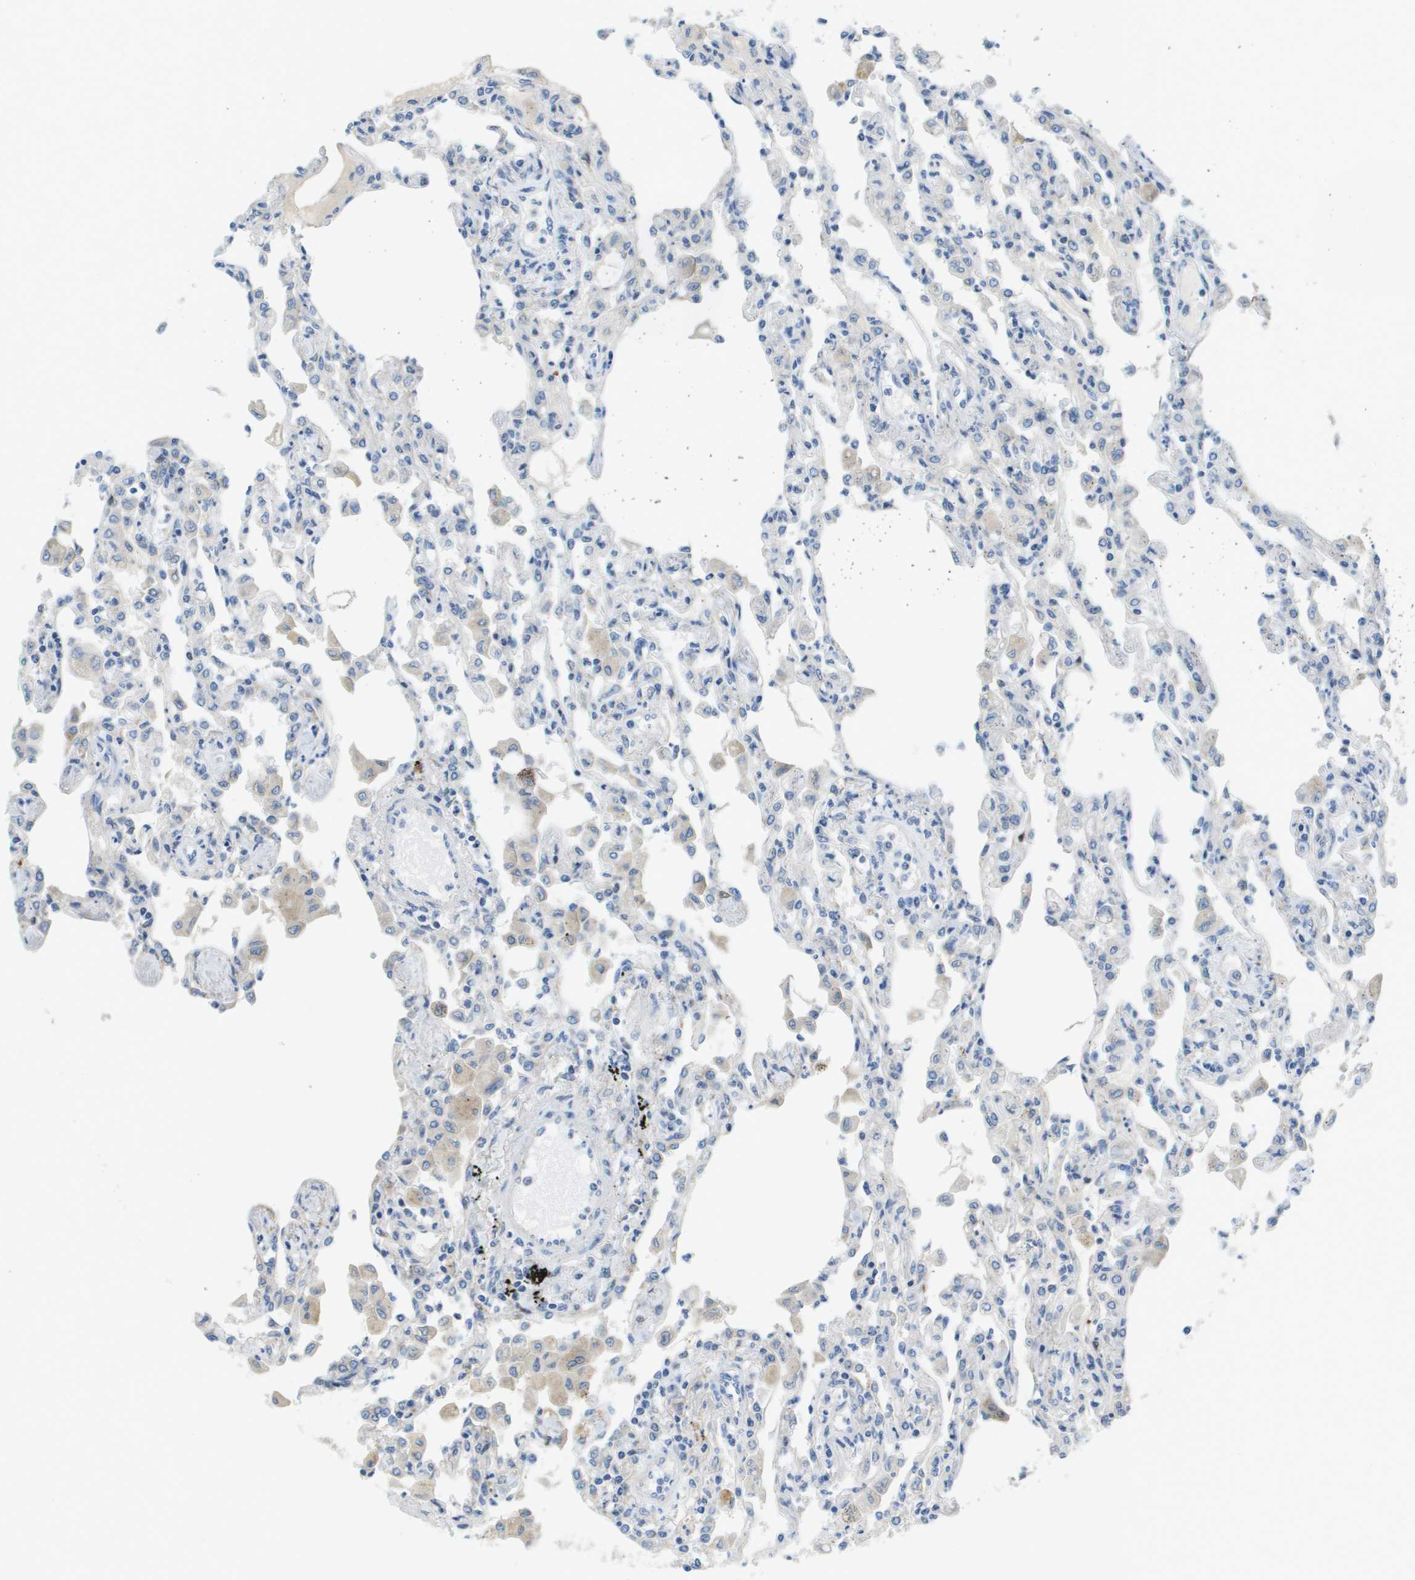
{"staining": {"intensity": "weak", "quantity": "<25%", "location": "cytoplasmic/membranous"}, "tissue": "lung", "cell_type": "Alveolar cells", "image_type": "normal", "snomed": [{"axis": "morphology", "description": "Normal tissue, NOS"}, {"axis": "topography", "description": "Bronchus"}, {"axis": "topography", "description": "Lung"}], "caption": "Immunohistochemistry (IHC) histopathology image of benign lung: human lung stained with DAB (3,3'-diaminobenzidine) displays no significant protein expression in alveolar cells. (Brightfield microscopy of DAB (3,3'-diaminobenzidine) immunohistochemistry at high magnification).", "gene": "CYGB", "patient": {"sex": "female", "age": 49}}